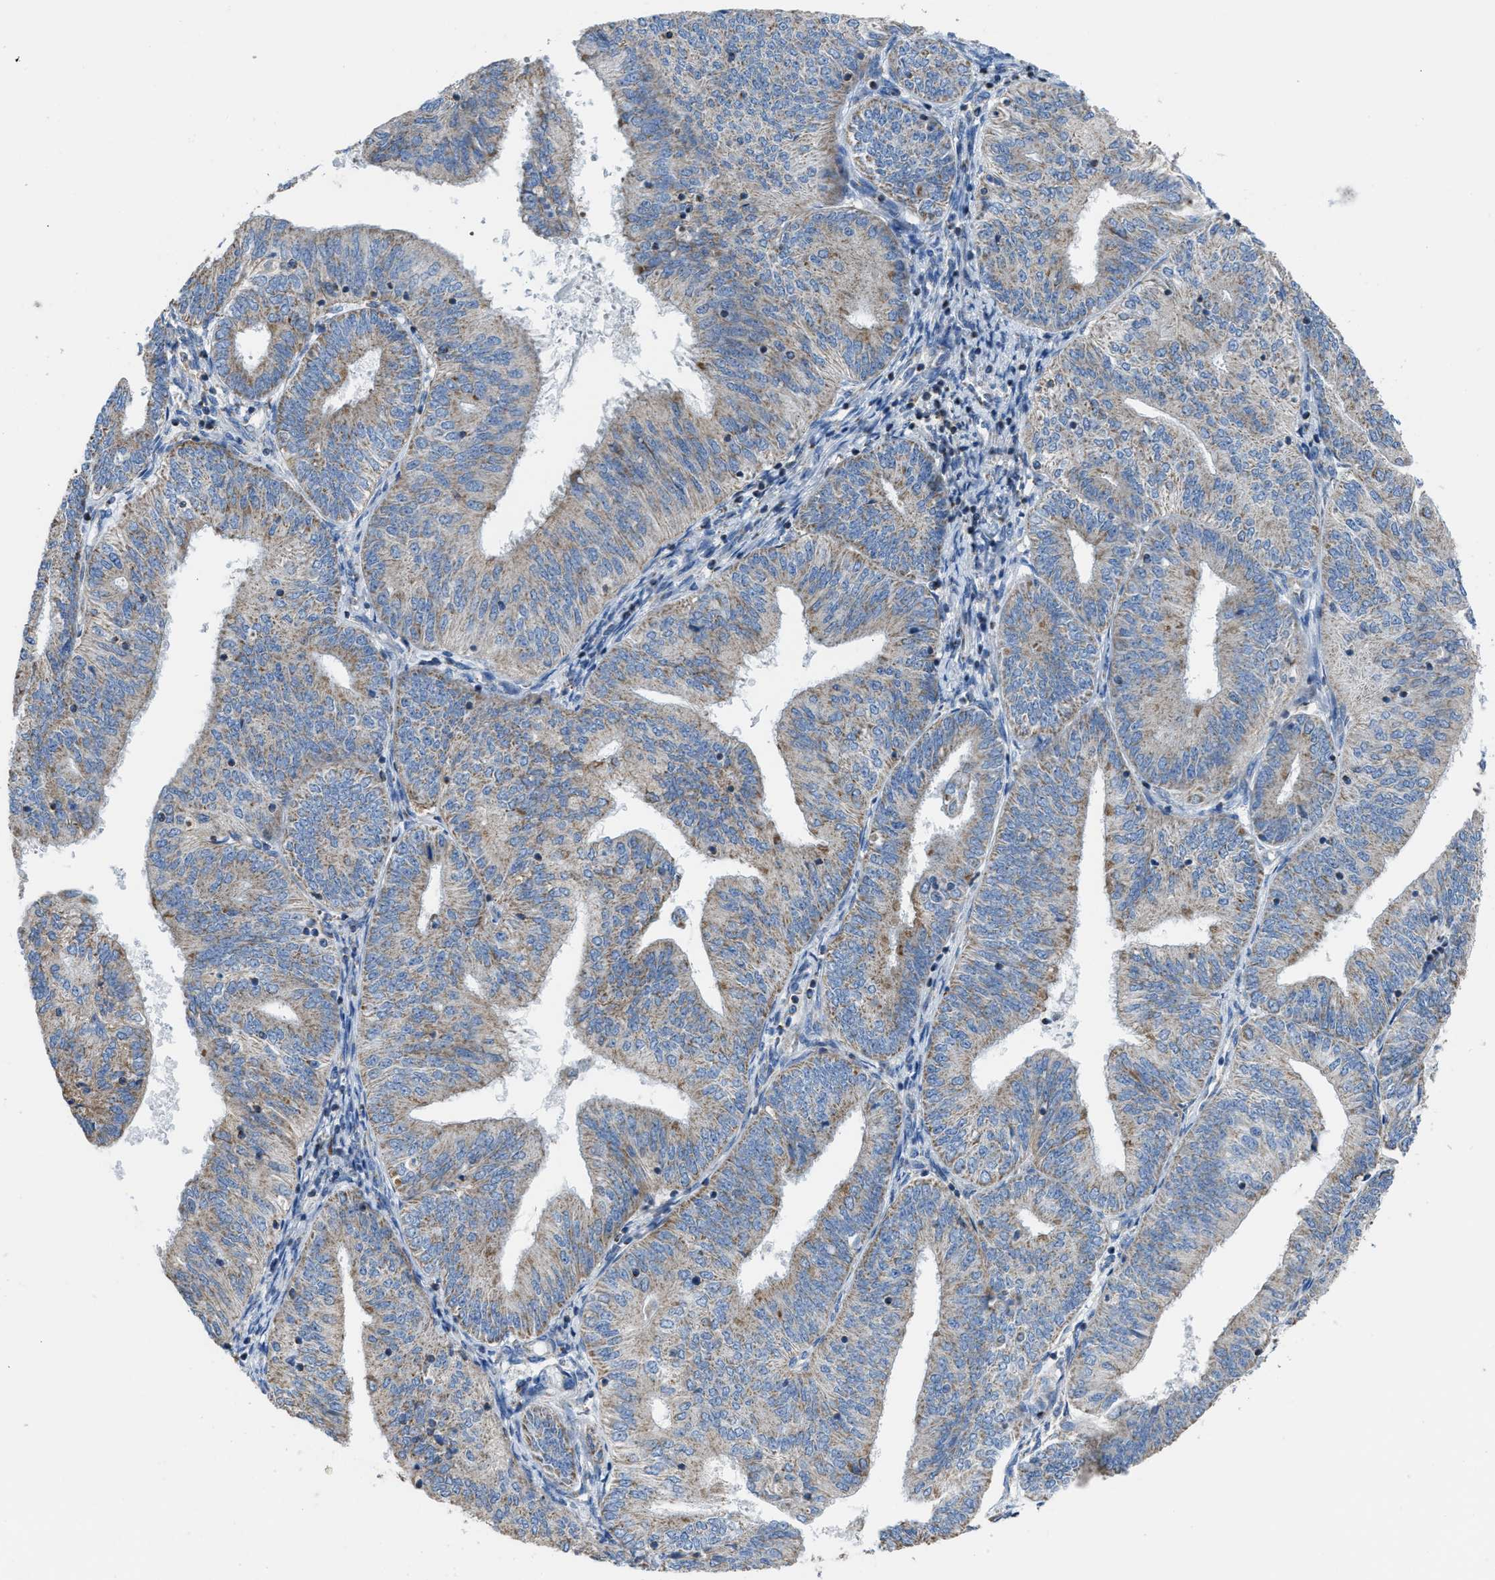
{"staining": {"intensity": "weak", "quantity": ">75%", "location": "cytoplasmic/membranous"}, "tissue": "endometrial cancer", "cell_type": "Tumor cells", "image_type": "cancer", "snomed": [{"axis": "morphology", "description": "Adenocarcinoma, NOS"}, {"axis": "topography", "description": "Endometrium"}], "caption": "Endometrial cancer (adenocarcinoma) stained for a protein (brown) exhibits weak cytoplasmic/membranous positive staining in approximately >75% of tumor cells.", "gene": "ETFB", "patient": {"sex": "female", "age": 58}}